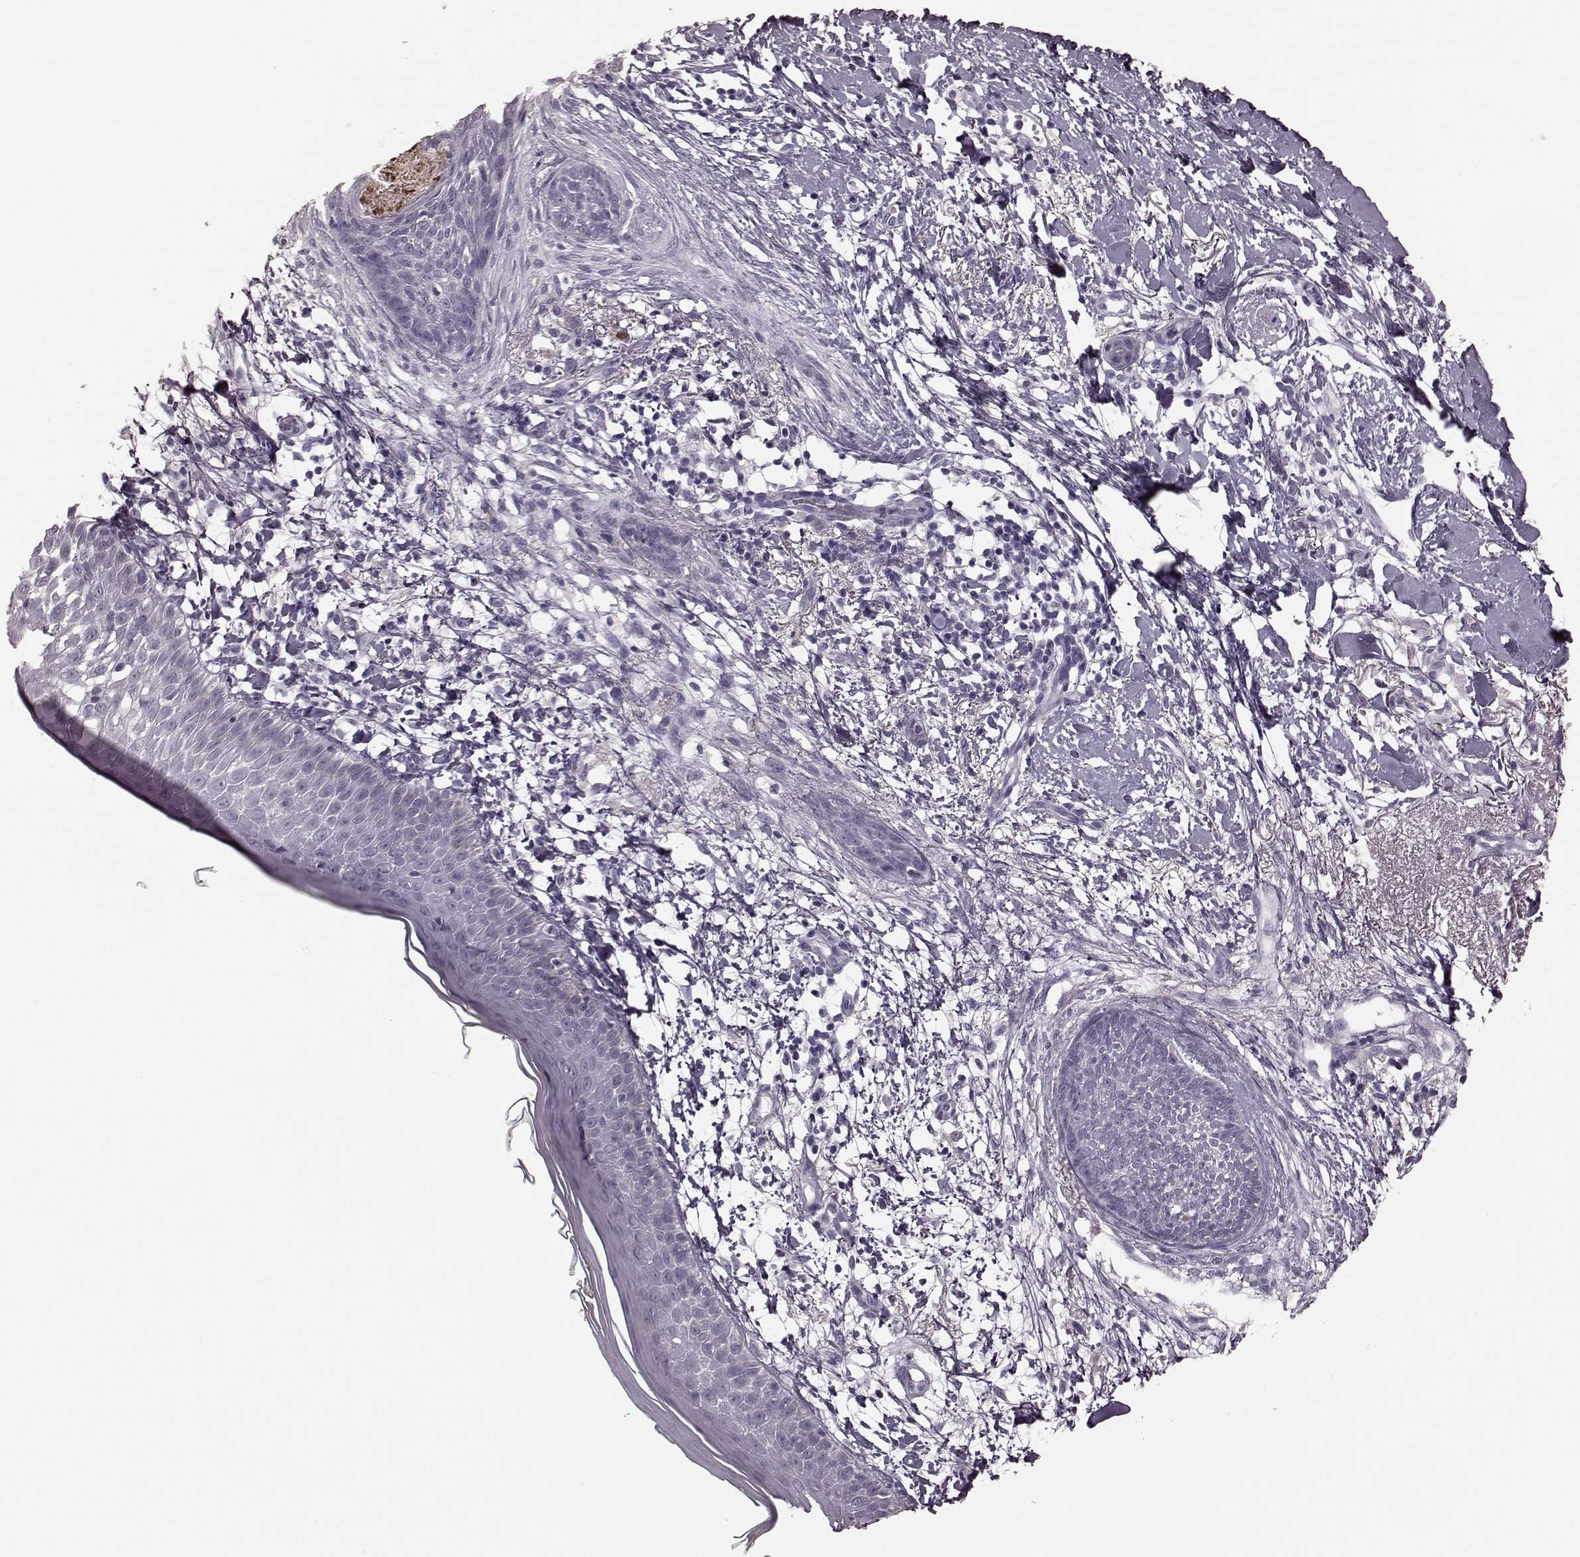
{"staining": {"intensity": "negative", "quantity": "none", "location": "none"}, "tissue": "skin cancer", "cell_type": "Tumor cells", "image_type": "cancer", "snomed": [{"axis": "morphology", "description": "Normal tissue, NOS"}, {"axis": "morphology", "description": "Basal cell carcinoma"}, {"axis": "topography", "description": "Skin"}], "caption": "A high-resolution micrograph shows immunohistochemistry staining of skin basal cell carcinoma, which demonstrates no significant positivity in tumor cells.", "gene": "TRPM1", "patient": {"sex": "male", "age": 84}}